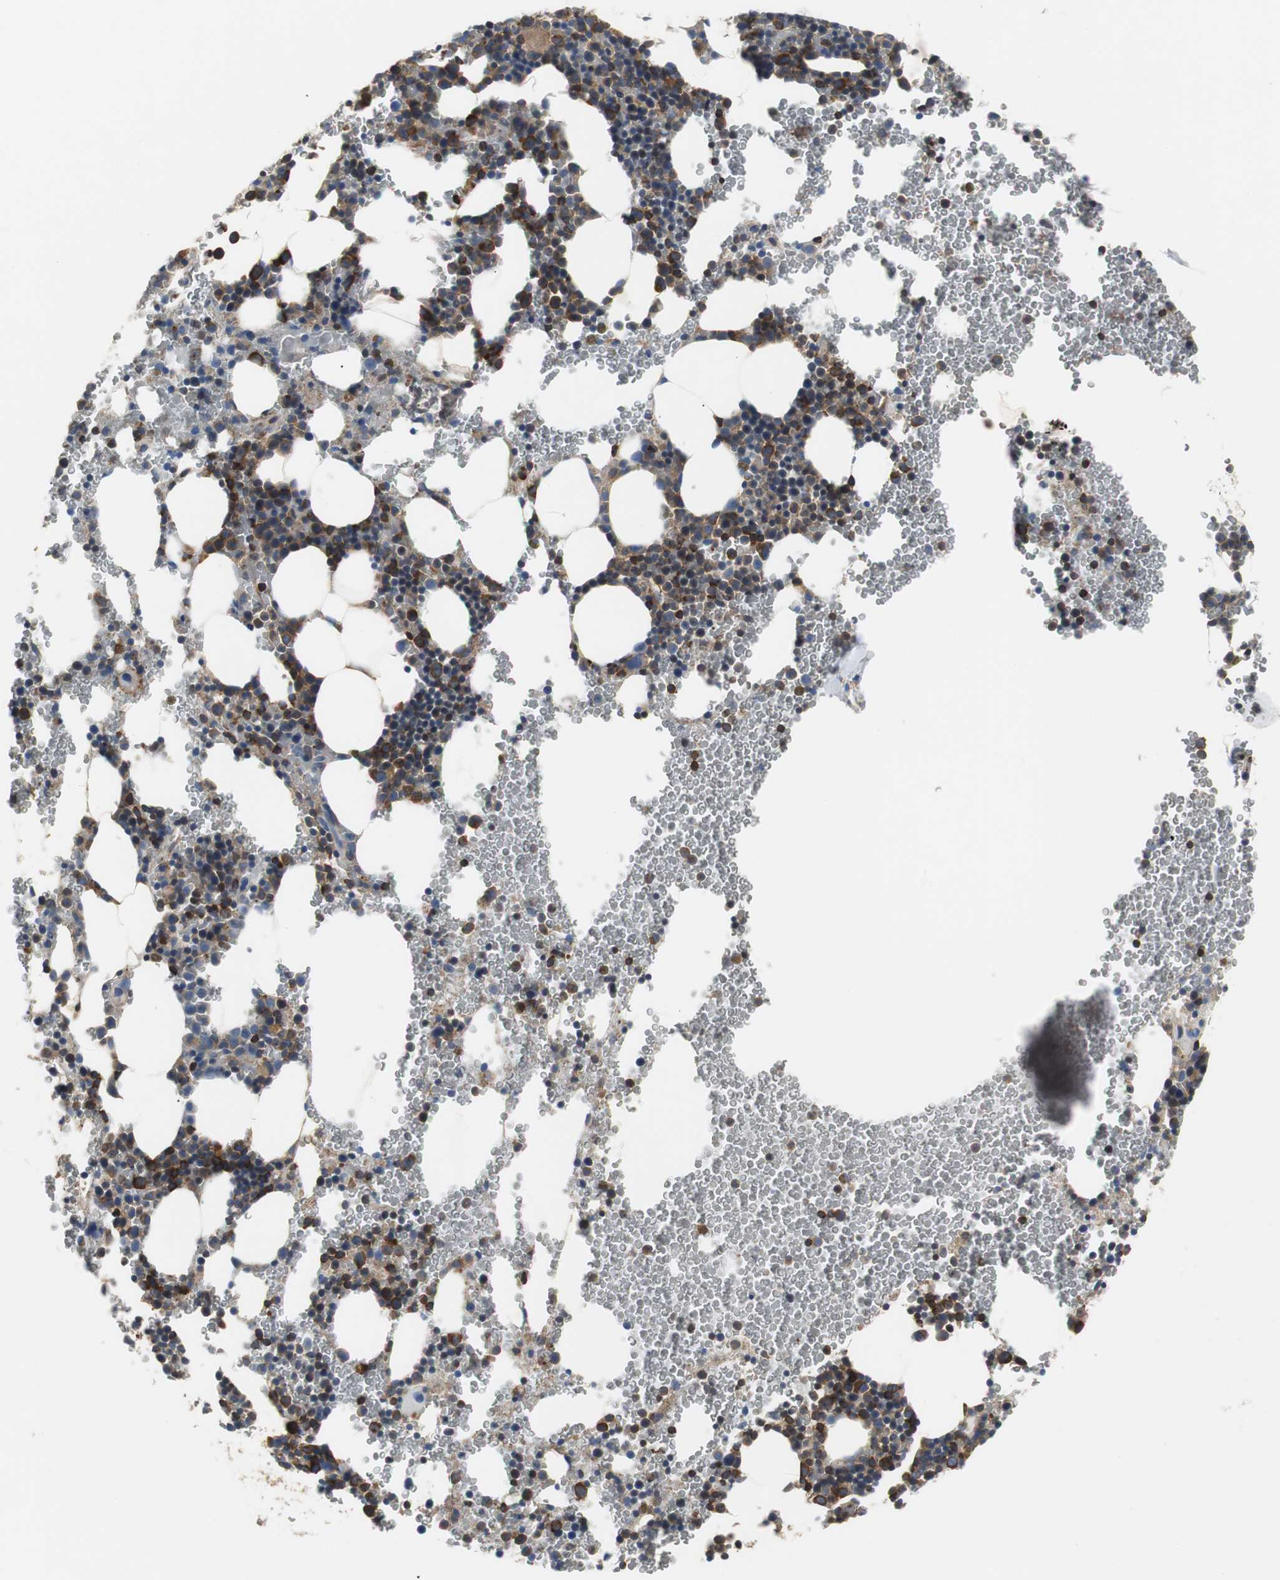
{"staining": {"intensity": "strong", "quantity": "25%-75%", "location": "cytoplasmic/membranous,nuclear"}, "tissue": "bone marrow", "cell_type": "Hematopoietic cells", "image_type": "normal", "snomed": [{"axis": "morphology", "description": "Normal tissue, NOS"}, {"axis": "morphology", "description": "Inflammation, NOS"}, {"axis": "topography", "description": "Bone marrow"}], "caption": "Bone marrow stained with IHC exhibits strong cytoplasmic/membranous,nuclear positivity in approximately 25%-75% of hematopoietic cells. Using DAB (brown) and hematoxylin (blue) stains, captured at high magnification using brightfield microscopy.", "gene": "TSC22D4", "patient": {"sex": "male", "age": 22}}